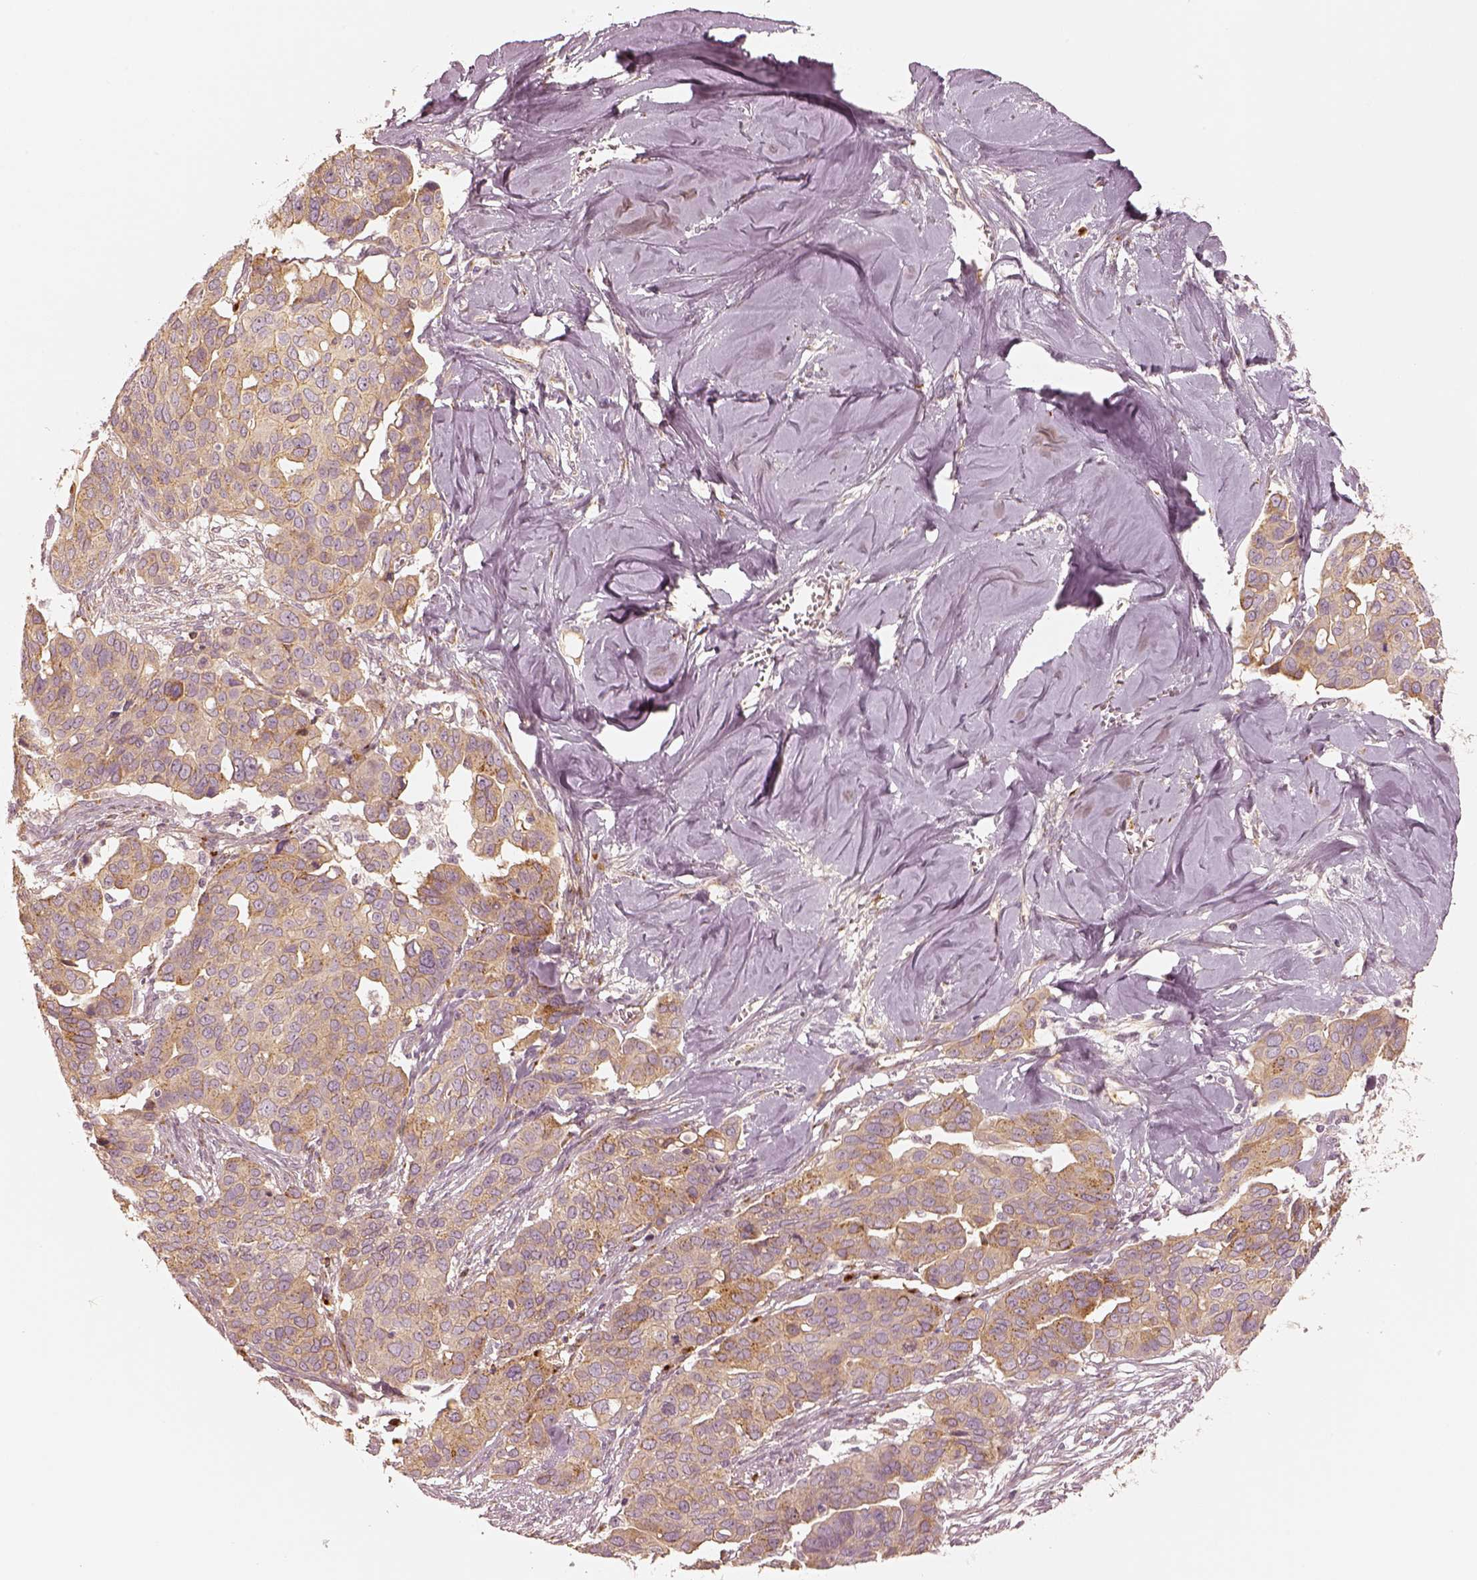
{"staining": {"intensity": "weak", "quantity": ">75%", "location": "cytoplasmic/membranous"}, "tissue": "ovarian cancer", "cell_type": "Tumor cells", "image_type": "cancer", "snomed": [{"axis": "morphology", "description": "Carcinoma, endometroid"}, {"axis": "topography", "description": "Ovary"}], "caption": "DAB (3,3'-diaminobenzidine) immunohistochemical staining of human ovarian cancer (endometroid carcinoma) displays weak cytoplasmic/membranous protein staining in about >75% of tumor cells.", "gene": "GORASP2", "patient": {"sex": "female", "age": 78}}